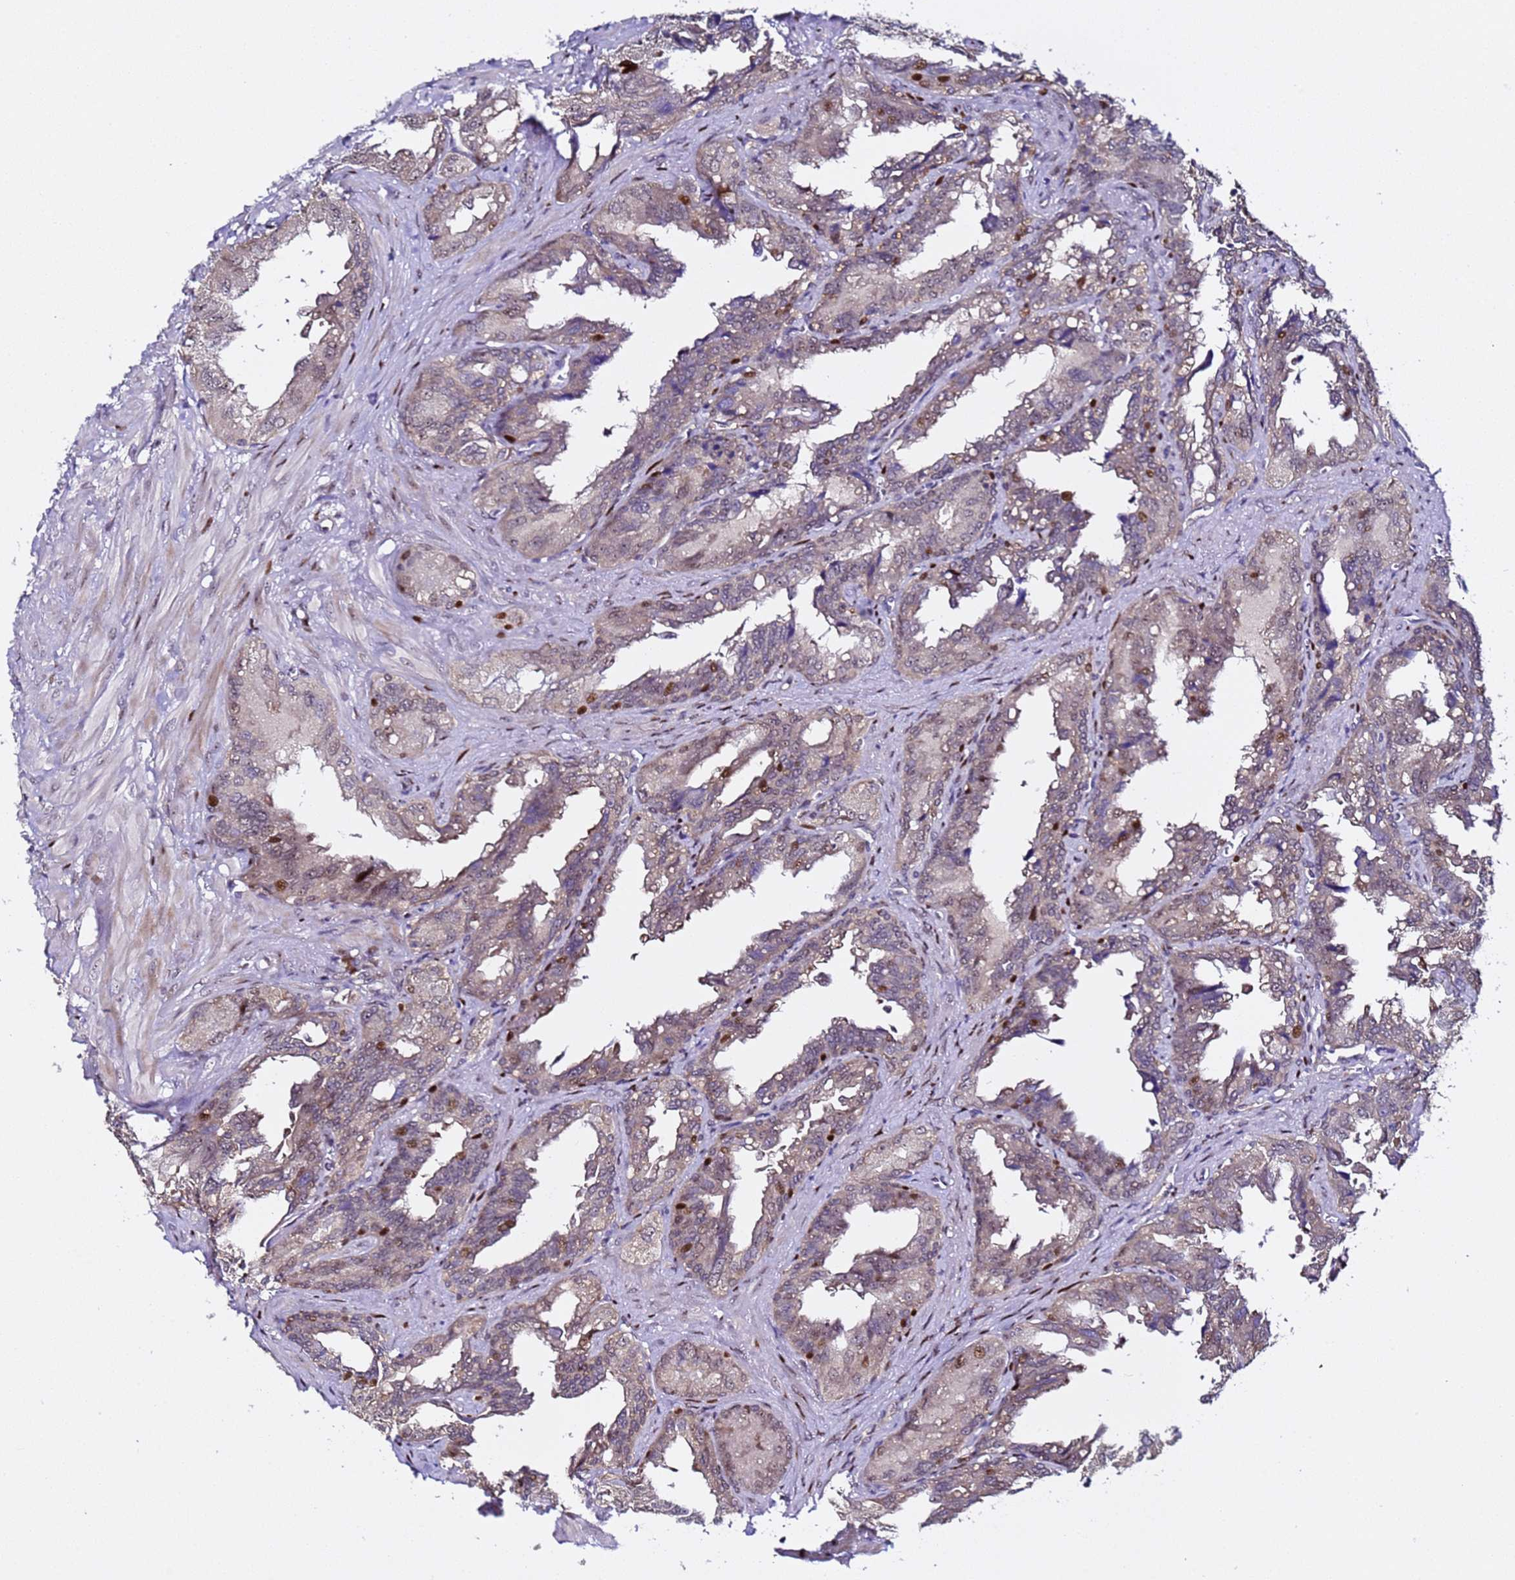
{"staining": {"intensity": "weak", "quantity": "25%-75%", "location": "cytoplasmic/membranous"}, "tissue": "seminal vesicle", "cell_type": "Glandular cells", "image_type": "normal", "snomed": [{"axis": "morphology", "description": "Normal tissue, NOS"}, {"axis": "topography", "description": "Seminal veicle"}], "caption": "The micrograph exhibits immunohistochemical staining of benign seminal vesicle. There is weak cytoplasmic/membranous positivity is identified in about 25%-75% of glandular cells.", "gene": "ALG3", "patient": {"sex": "male", "age": 67}}